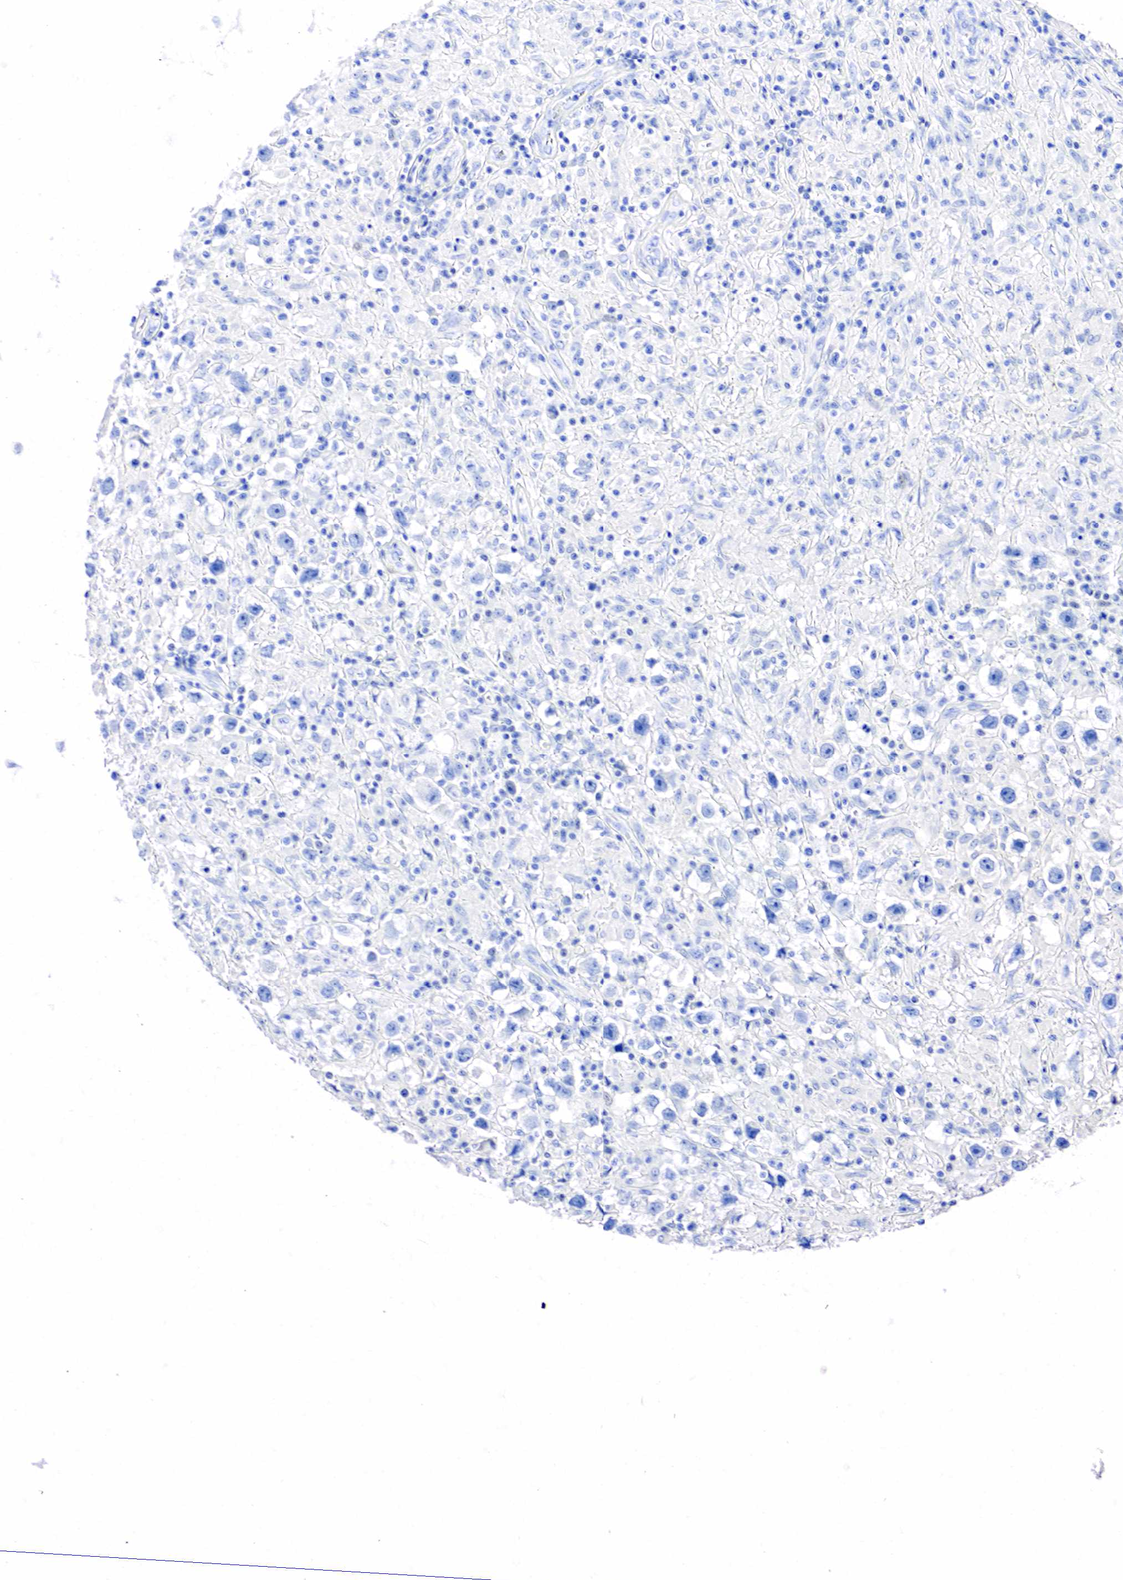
{"staining": {"intensity": "negative", "quantity": "none", "location": "none"}, "tissue": "testis cancer", "cell_type": "Tumor cells", "image_type": "cancer", "snomed": [{"axis": "morphology", "description": "Seminoma, NOS"}, {"axis": "topography", "description": "Testis"}], "caption": "This is an immunohistochemistry image of testis cancer. There is no staining in tumor cells.", "gene": "SST", "patient": {"sex": "male", "age": 34}}